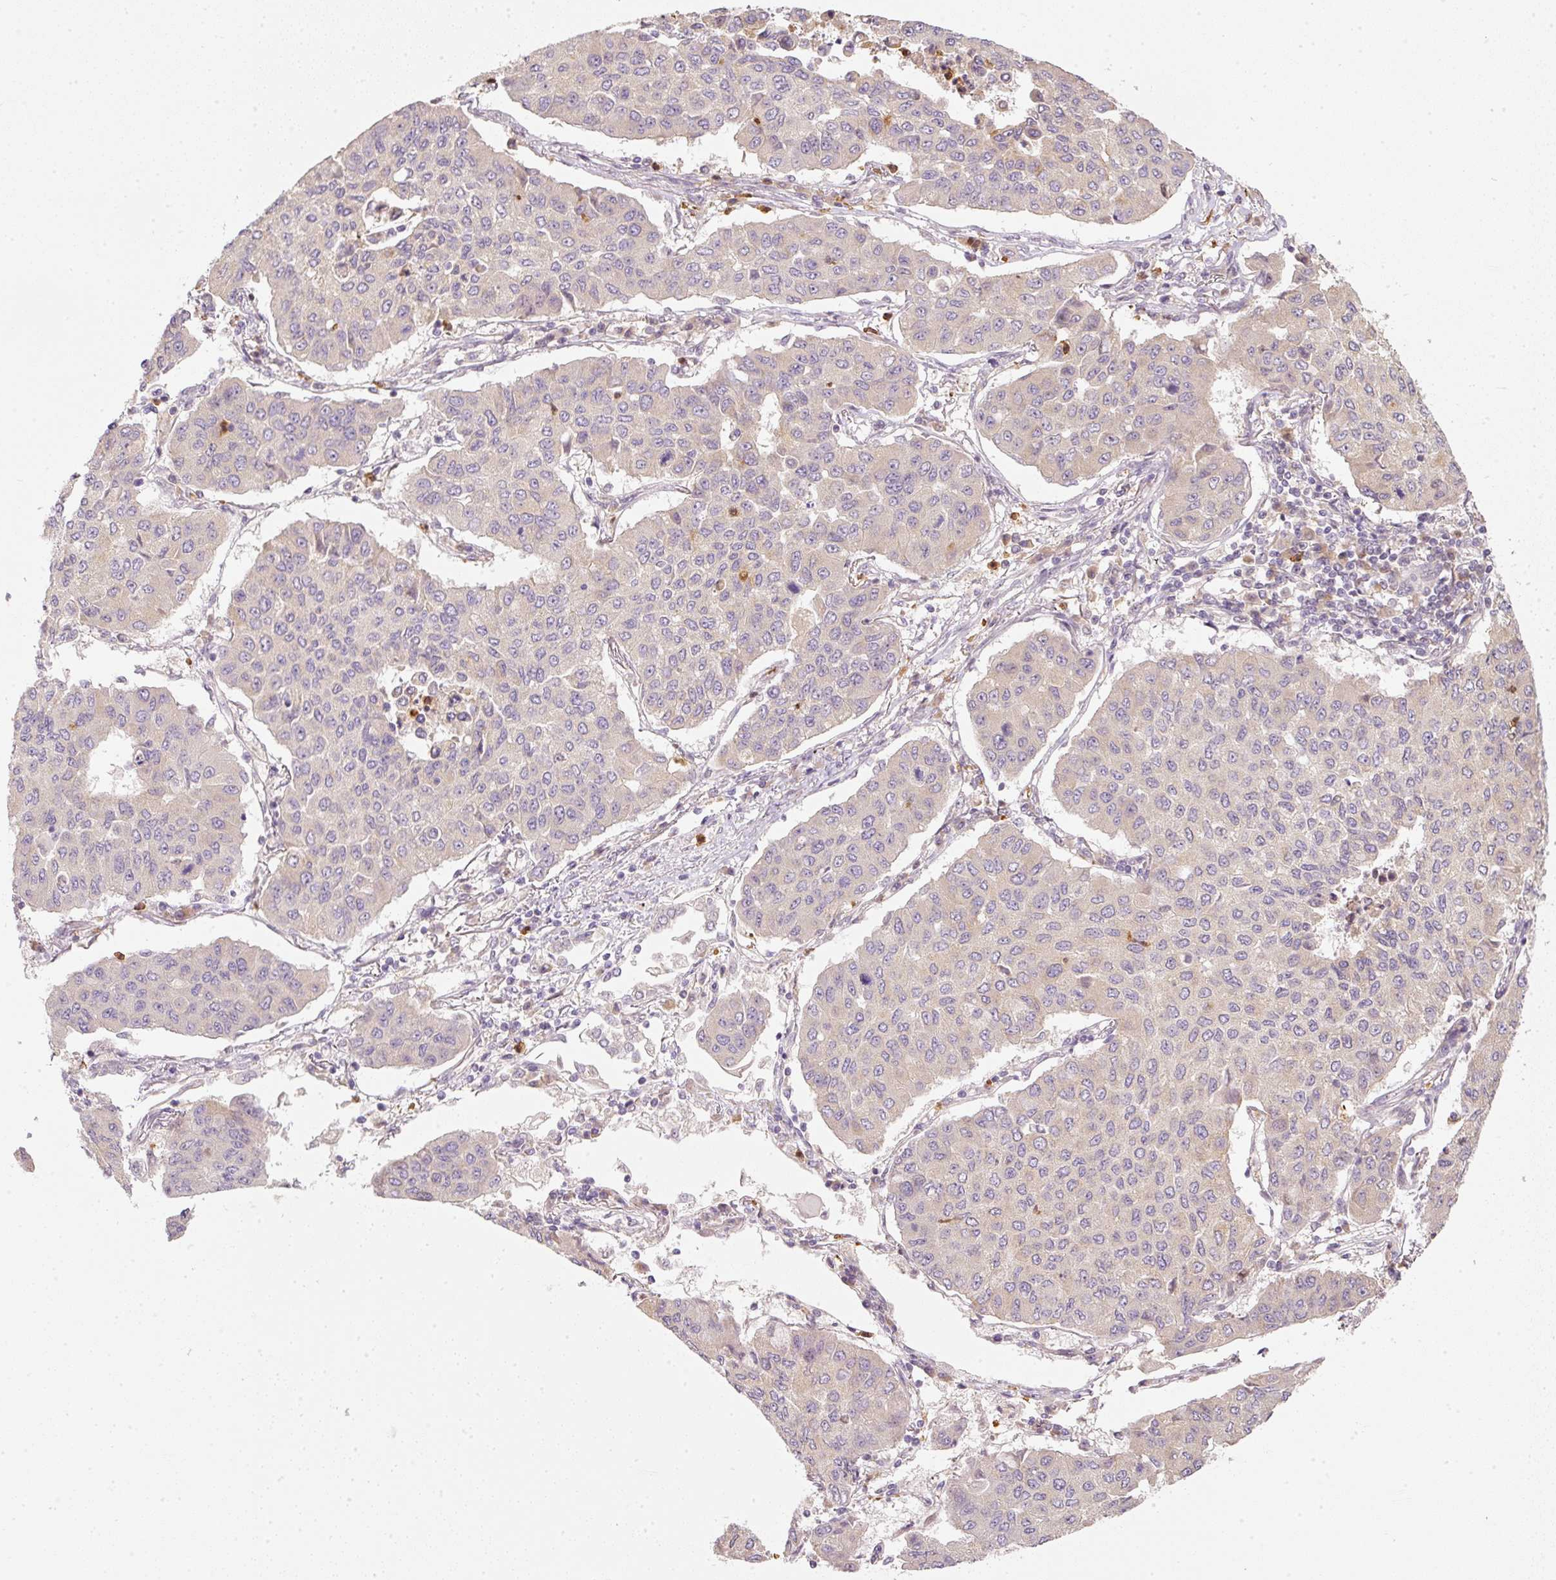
{"staining": {"intensity": "weak", "quantity": "<25%", "location": "cytoplasmic/membranous"}, "tissue": "lung cancer", "cell_type": "Tumor cells", "image_type": "cancer", "snomed": [{"axis": "morphology", "description": "Squamous cell carcinoma, NOS"}, {"axis": "topography", "description": "Lung"}], "caption": "Immunohistochemistry (IHC) image of lung squamous cell carcinoma stained for a protein (brown), which exhibits no expression in tumor cells.", "gene": "CTTNBP2", "patient": {"sex": "male", "age": 74}}